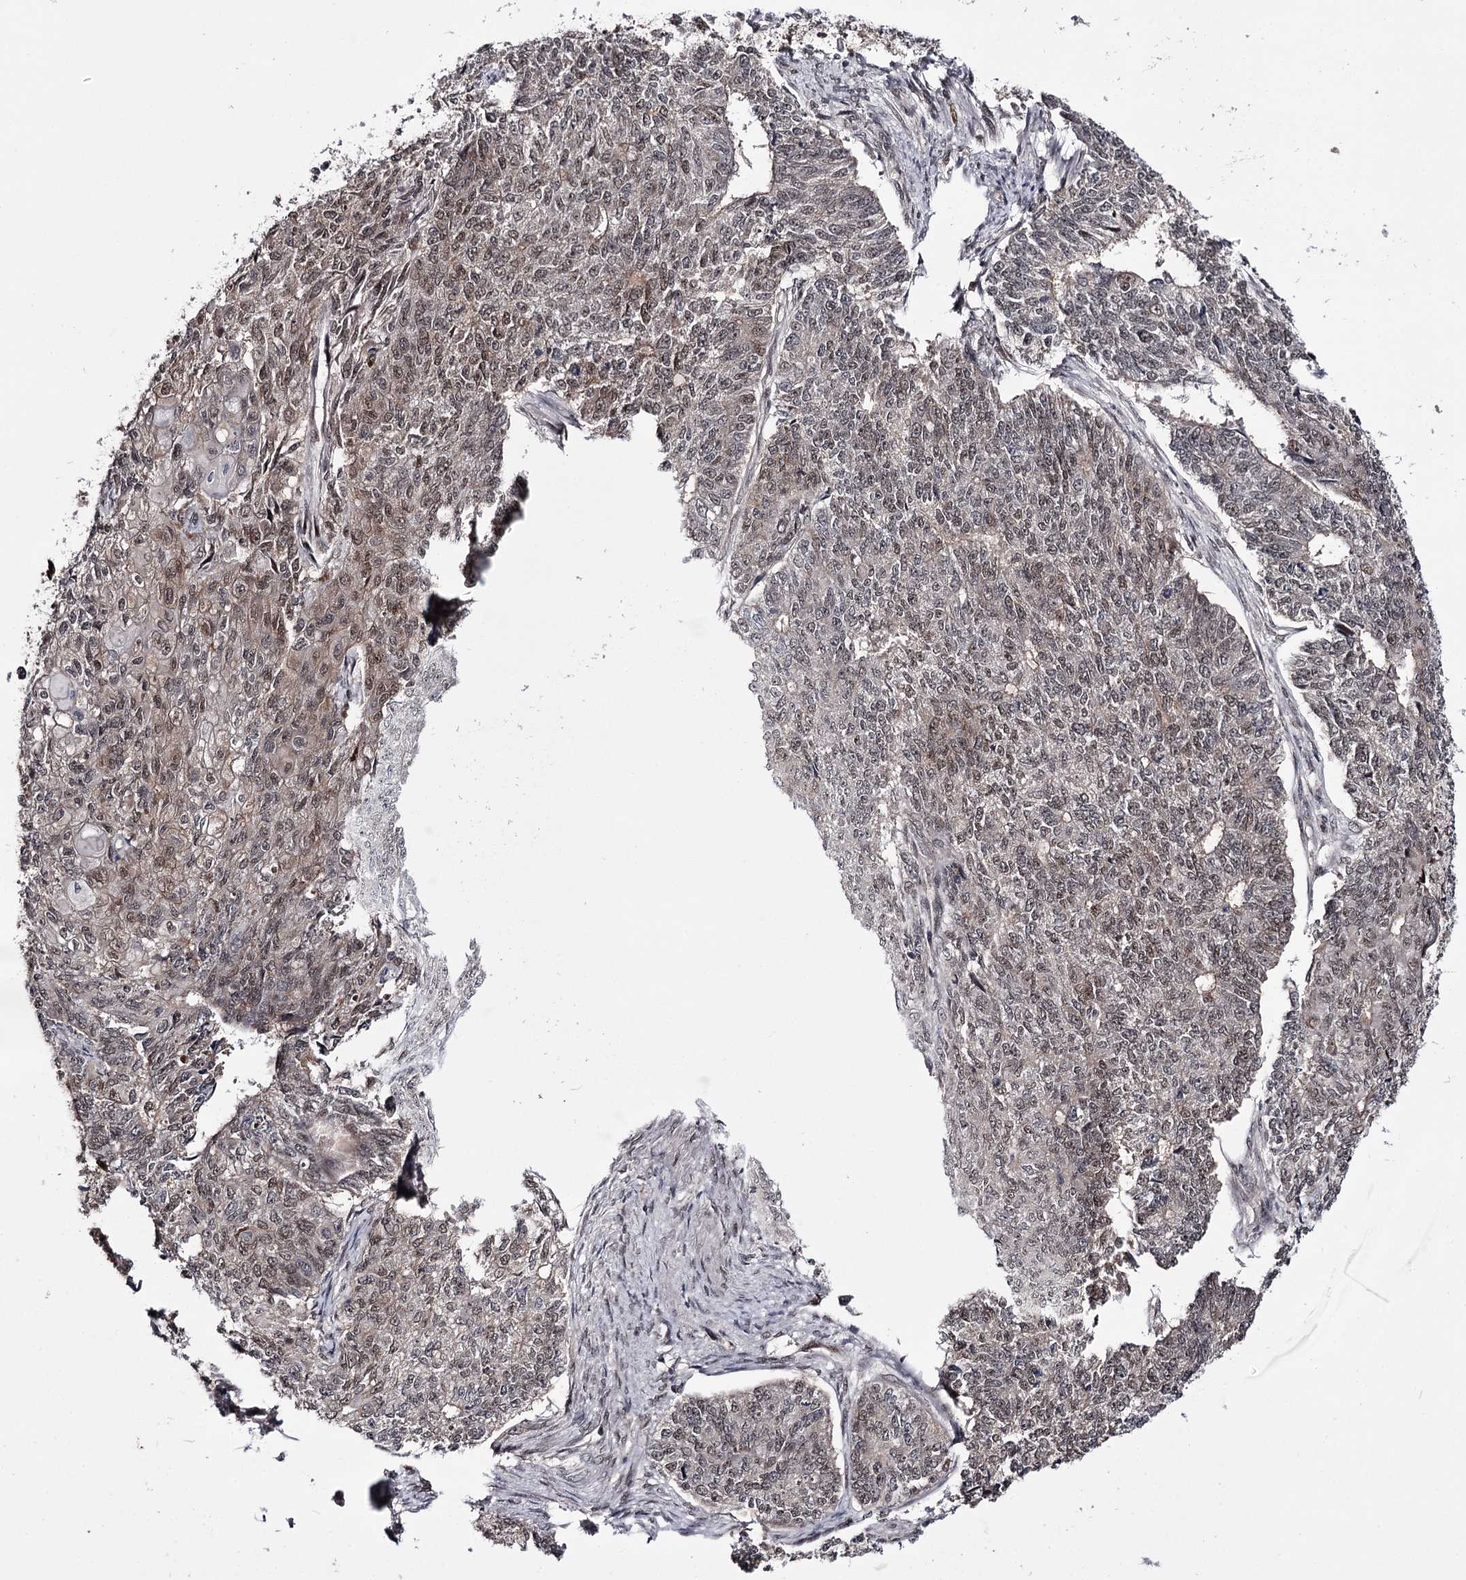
{"staining": {"intensity": "moderate", "quantity": "25%-75%", "location": "nuclear"}, "tissue": "endometrial cancer", "cell_type": "Tumor cells", "image_type": "cancer", "snomed": [{"axis": "morphology", "description": "Adenocarcinoma, NOS"}, {"axis": "topography", "description": "Endometrium"}], "caption": "A brown stain highlights moderate nuclear positivity of a protein in adenocarcinoma (endometrial) tumor cells.", "gene": "TTC33", "patient": {"sex": "female", "age": 32}}